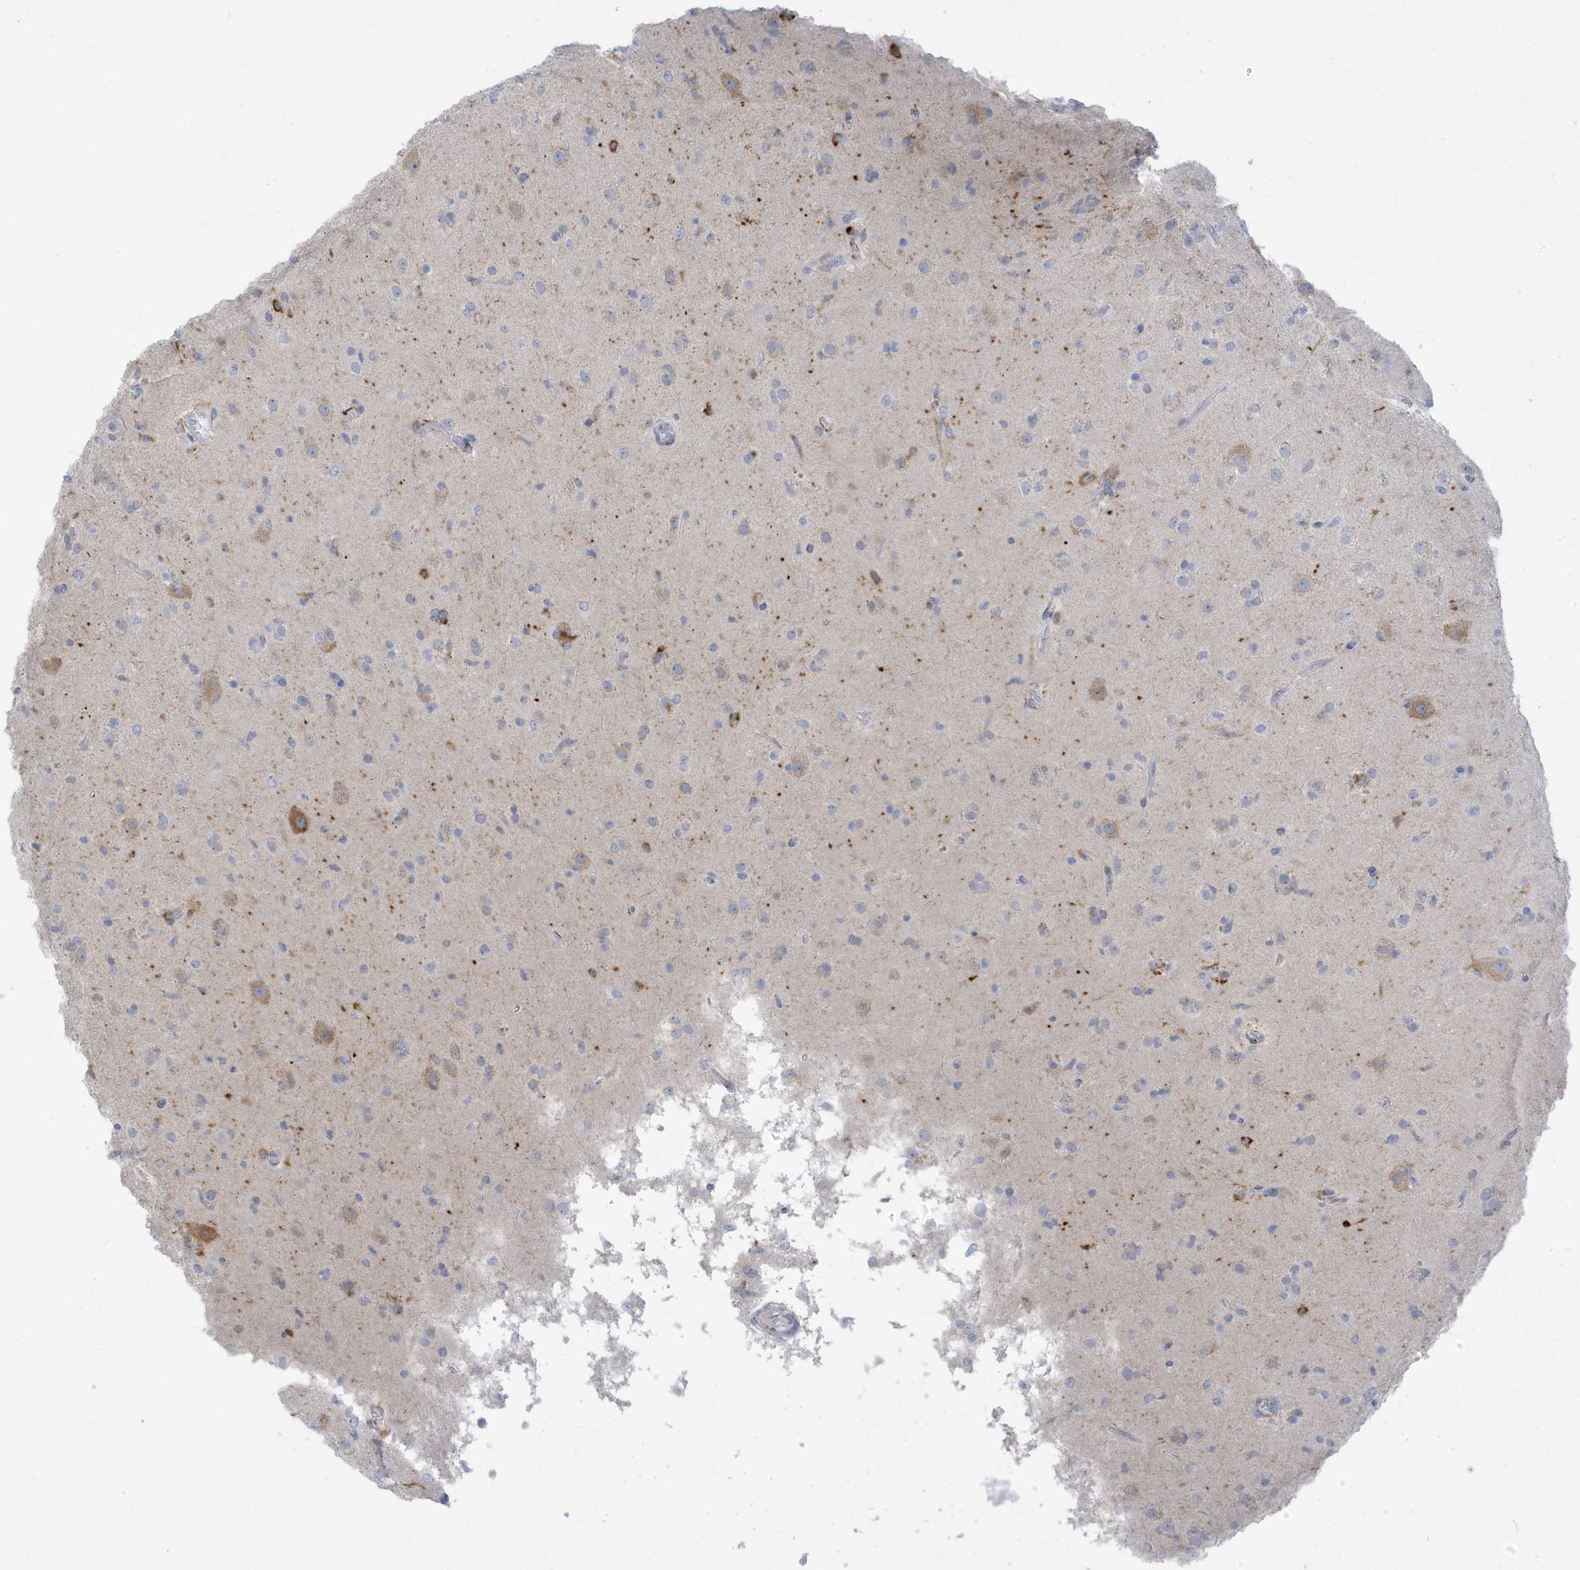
{"staining": {"intensity": "negative", "quantity": "none", "location": "none"}, "tissue": "glioma", "cell_type": "Tumor cells", "image_type": "cancer", "snomed": [{"axis": "morphology", "description": "Glioma, malignant, Low grade"}, {"axis": "topography", "description": "Brain"}], "caption": "The photomicrograph exhibits no significant expression in tumor cells of malignant glioma (low-grade).", "gene": "PERM1", "patient": {"sex": "male", "age": 65}}